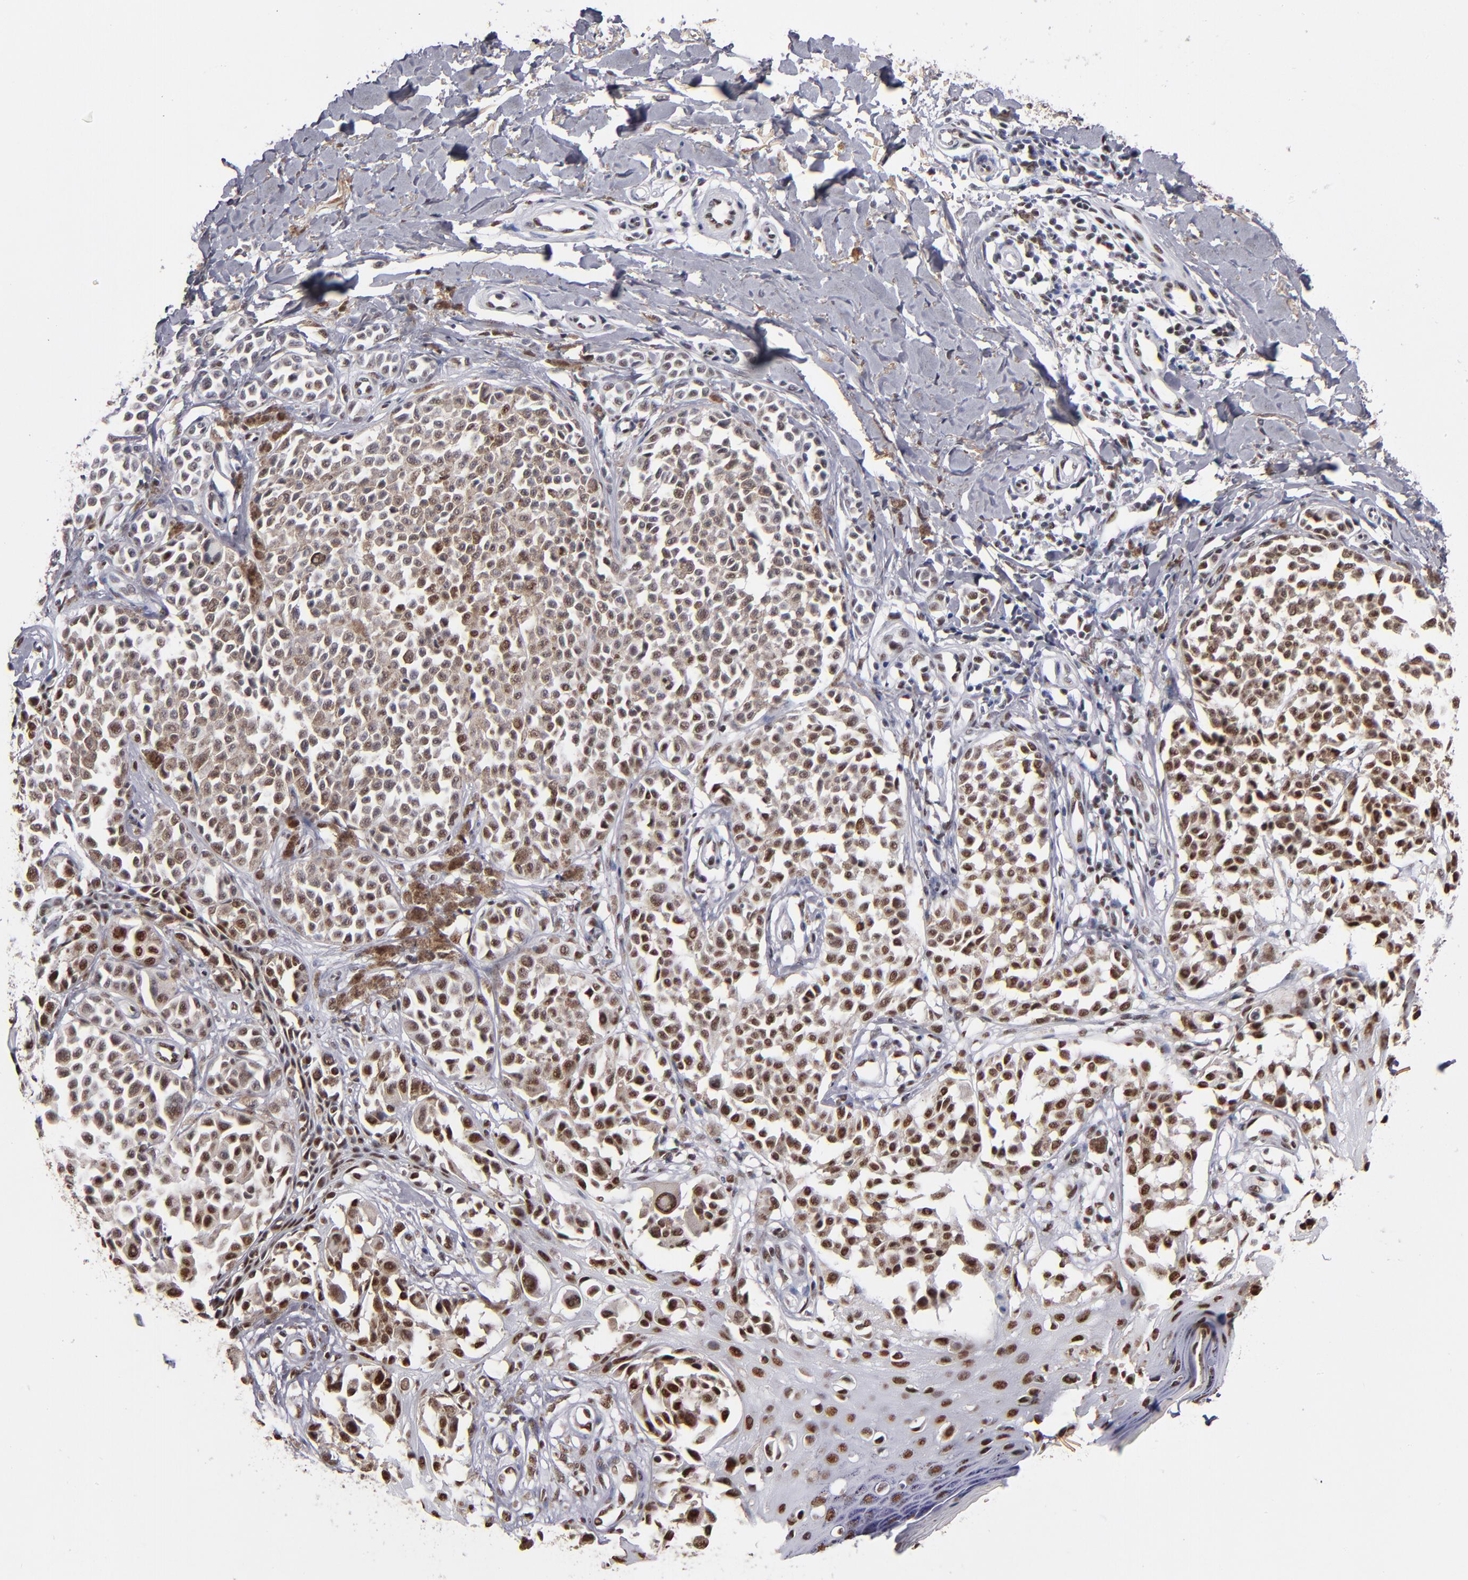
{"staining": {"intensity": "moderate", "quantity": ">75%", "location": "cytoplasmic/membranous,nuclear"}, "tissue": "melanoma", "cell_type": "Tumor cells", "image_type": "cancer", "snomed": [{"axis": "morphology", "description": "Malignant melanoma, NOS"}, {"axis": "topography", "description": "Skin"}], "caption": "The micrograph reveals immunohistochemical staining of melanoma. There is moderate cytoplasmic/membranous and nuclear staining is present in about >75% of tumor cells.", "gene": "MN1", "patient": {"sex": "female", "age": 38}}